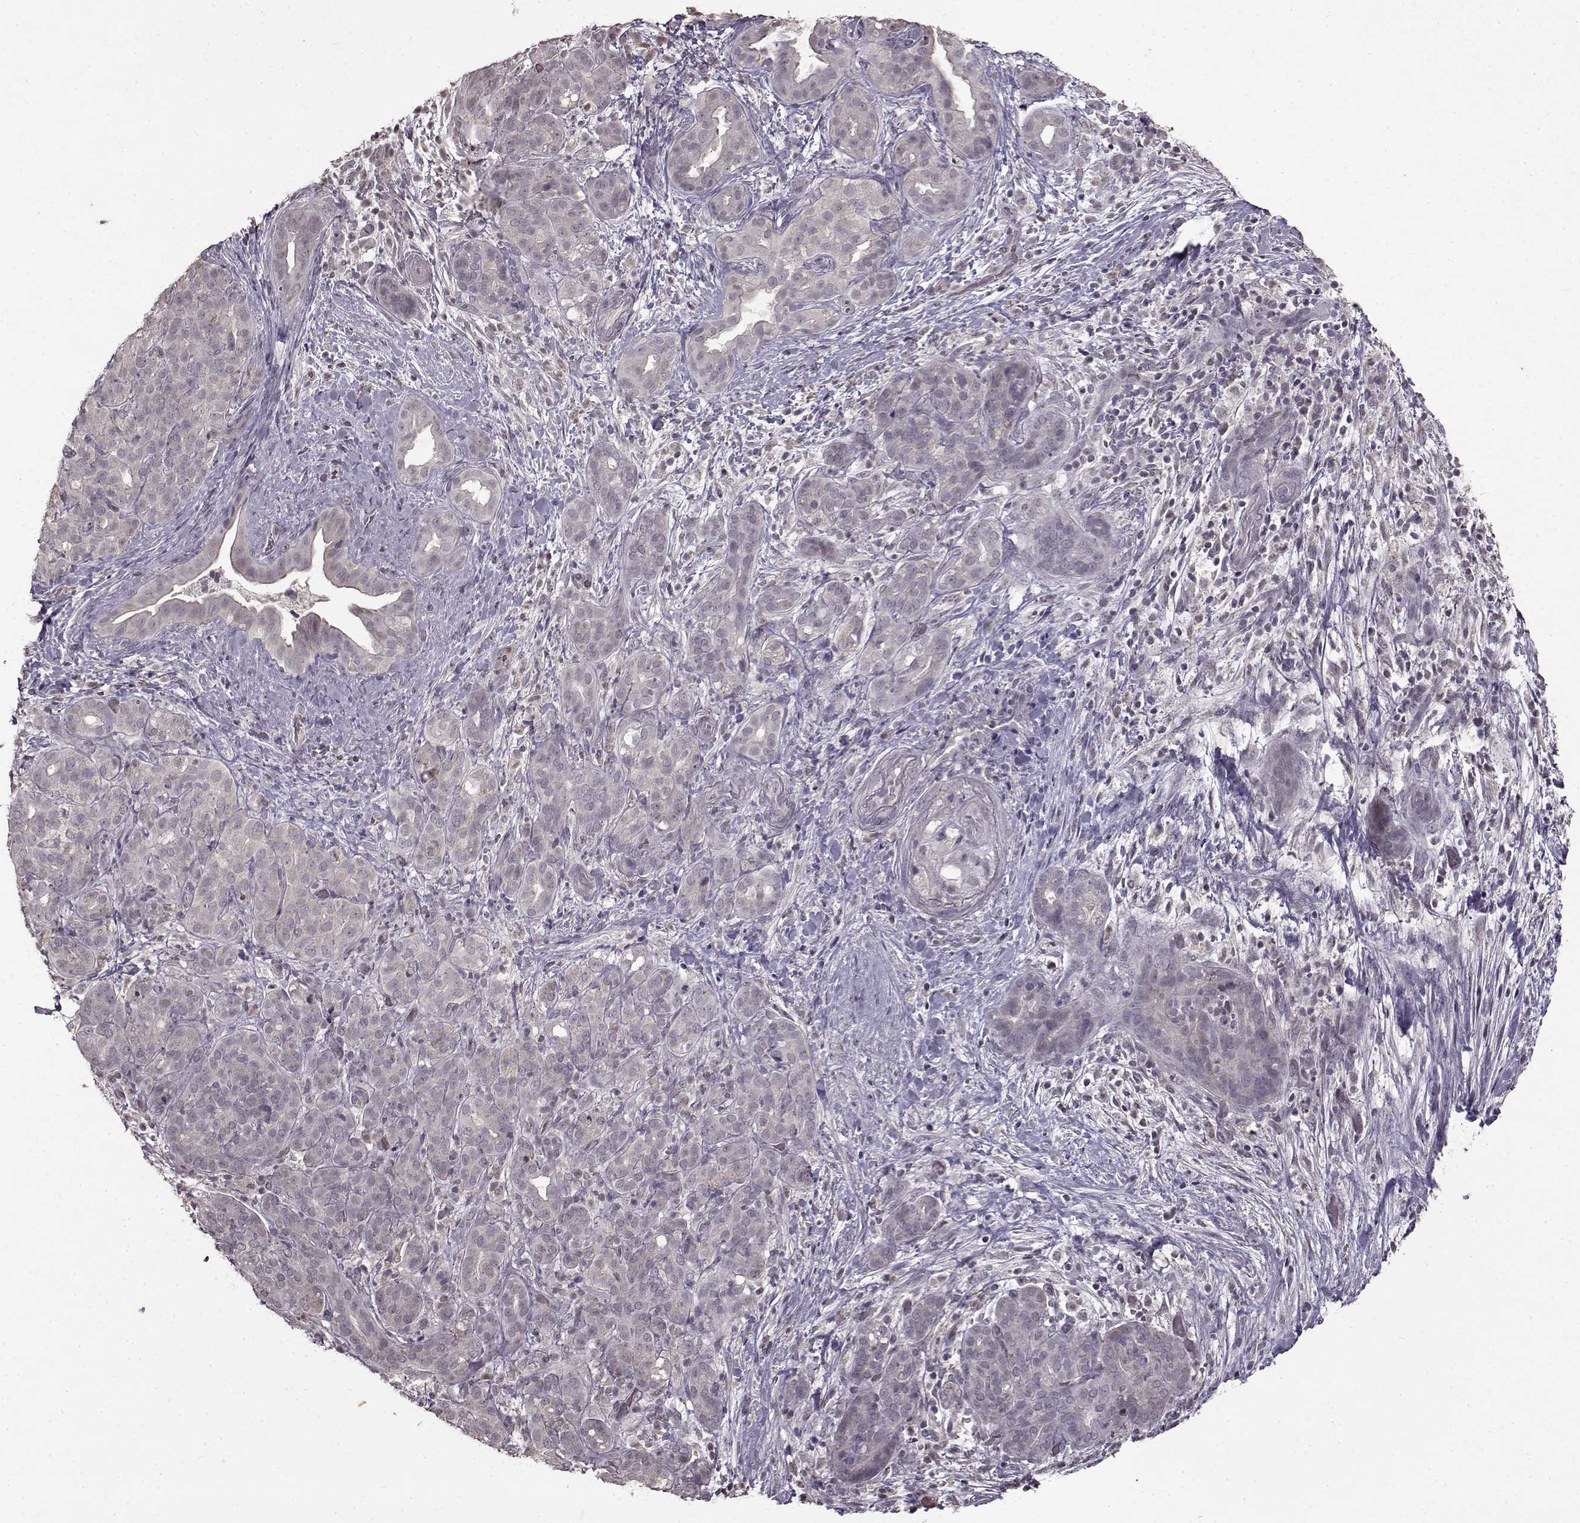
{"staining": {"intensity": "negative", "quantity": "none", "location": "none"}, "tissue": "pancreatic cancer", "cell_type": "Tumor cells", "image_type": "cancer", "snomed": [{"axis": "morphology", "description": "Adenocarcinoma, NOS"}, {"axis": "topography", "description": "Pancreas"}], "caption": "Pancreatic cancer (adenocarcinoma) was stained to show a protein in brown. There is no significant positivity in tumor cells.", "gene": "LHB", "patient": {"sex": "male", "age": 44}}